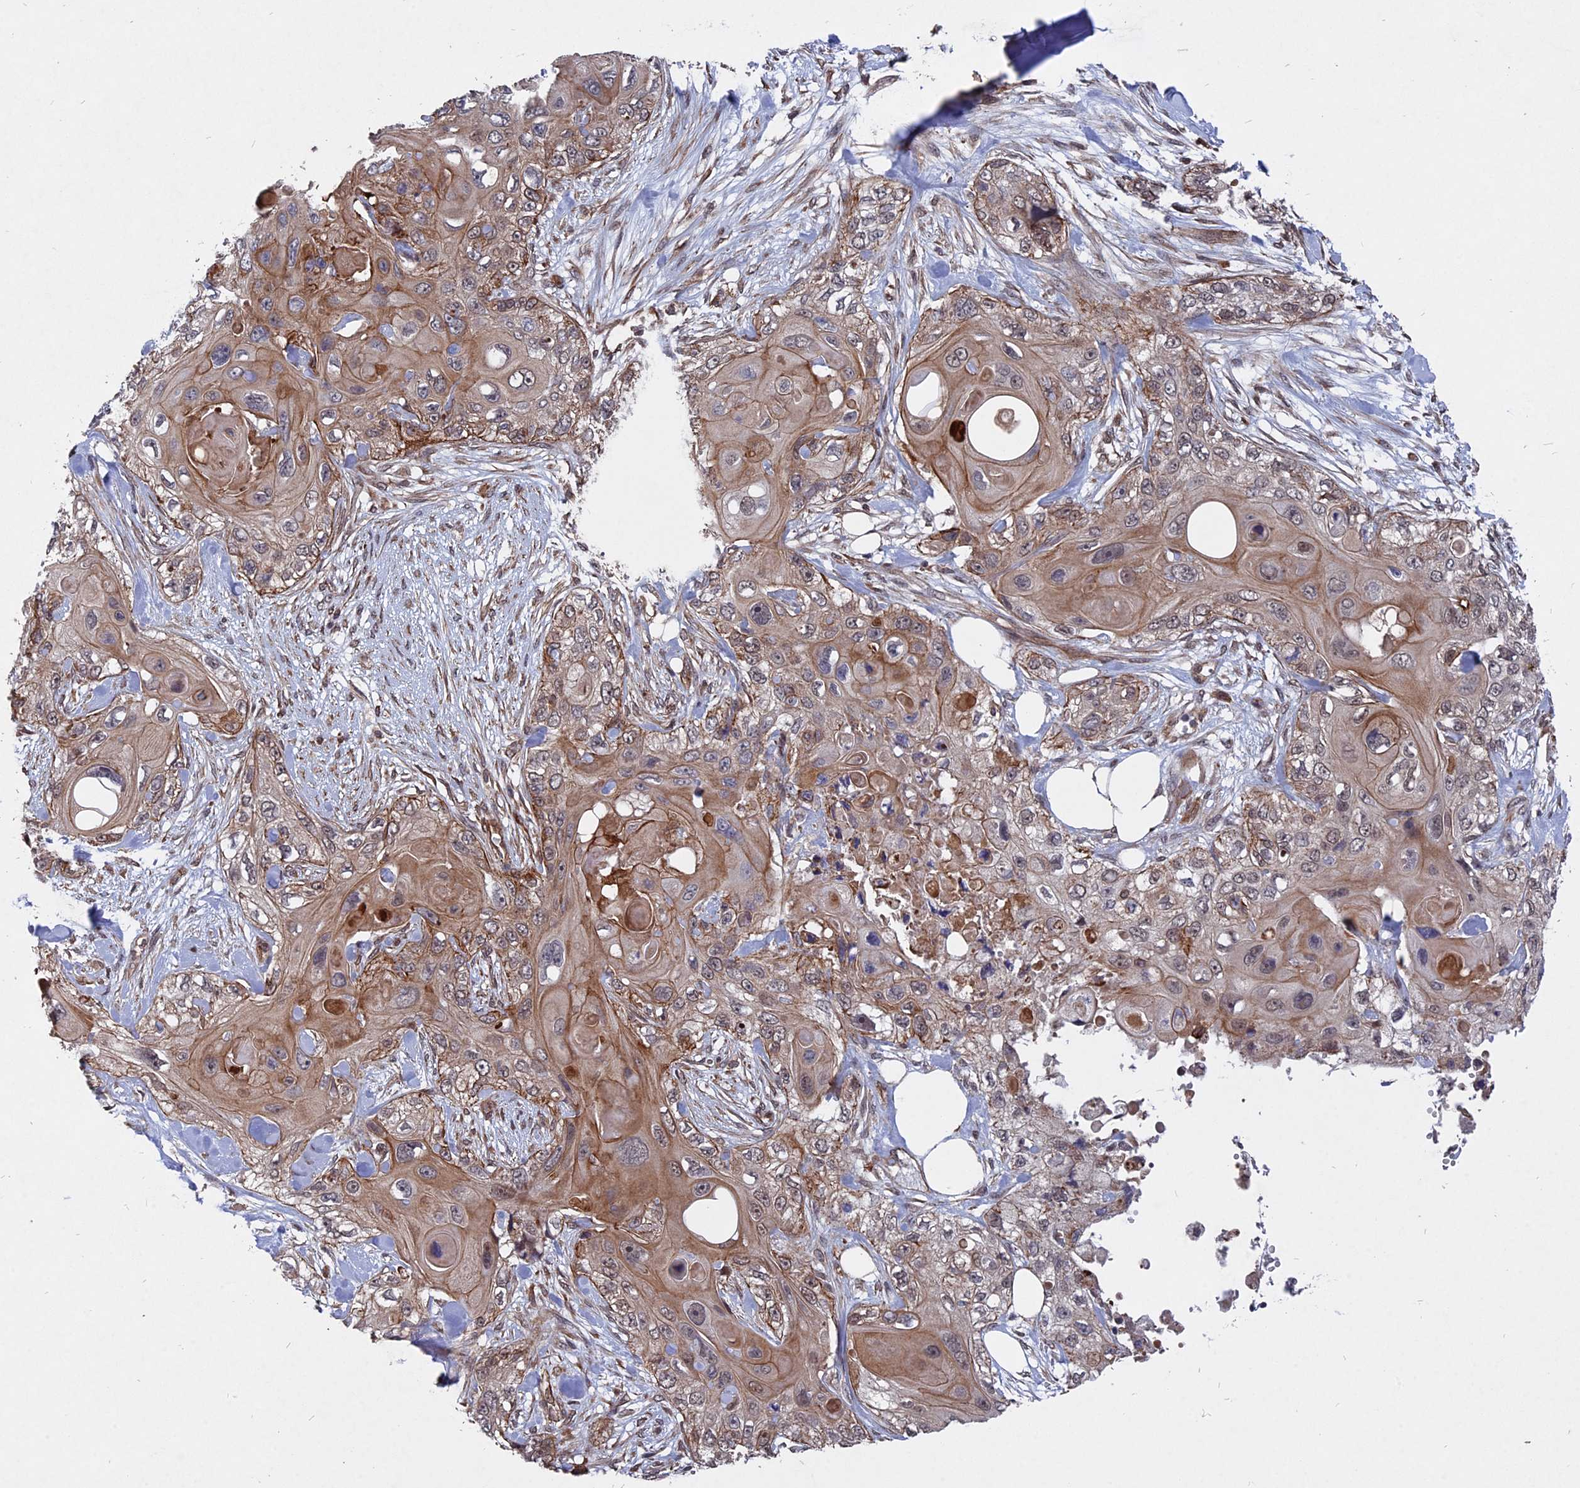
{"staining": {"intensity": "moderate", "quantity": ">75%", "location": "cytoplasmic/membranous"}, "tissue": "skin cancer", "cell_type": "Tumor cells", "image_type": "cancer", "snomed": [{"axis": "morphology", "description": "Normal tissue, NOS"}, {"axis": "morphology", "description": "Squamous cell carcinoma, NOS"}, {"axis": "topography", "description": "Skin"}], "caption": "Skin squamous cell carcinoma stained with a protein marker shows moderate staining in tumor cells.", "gene": "NOSIP", "patient": {"sex": "male", "age": 72}}